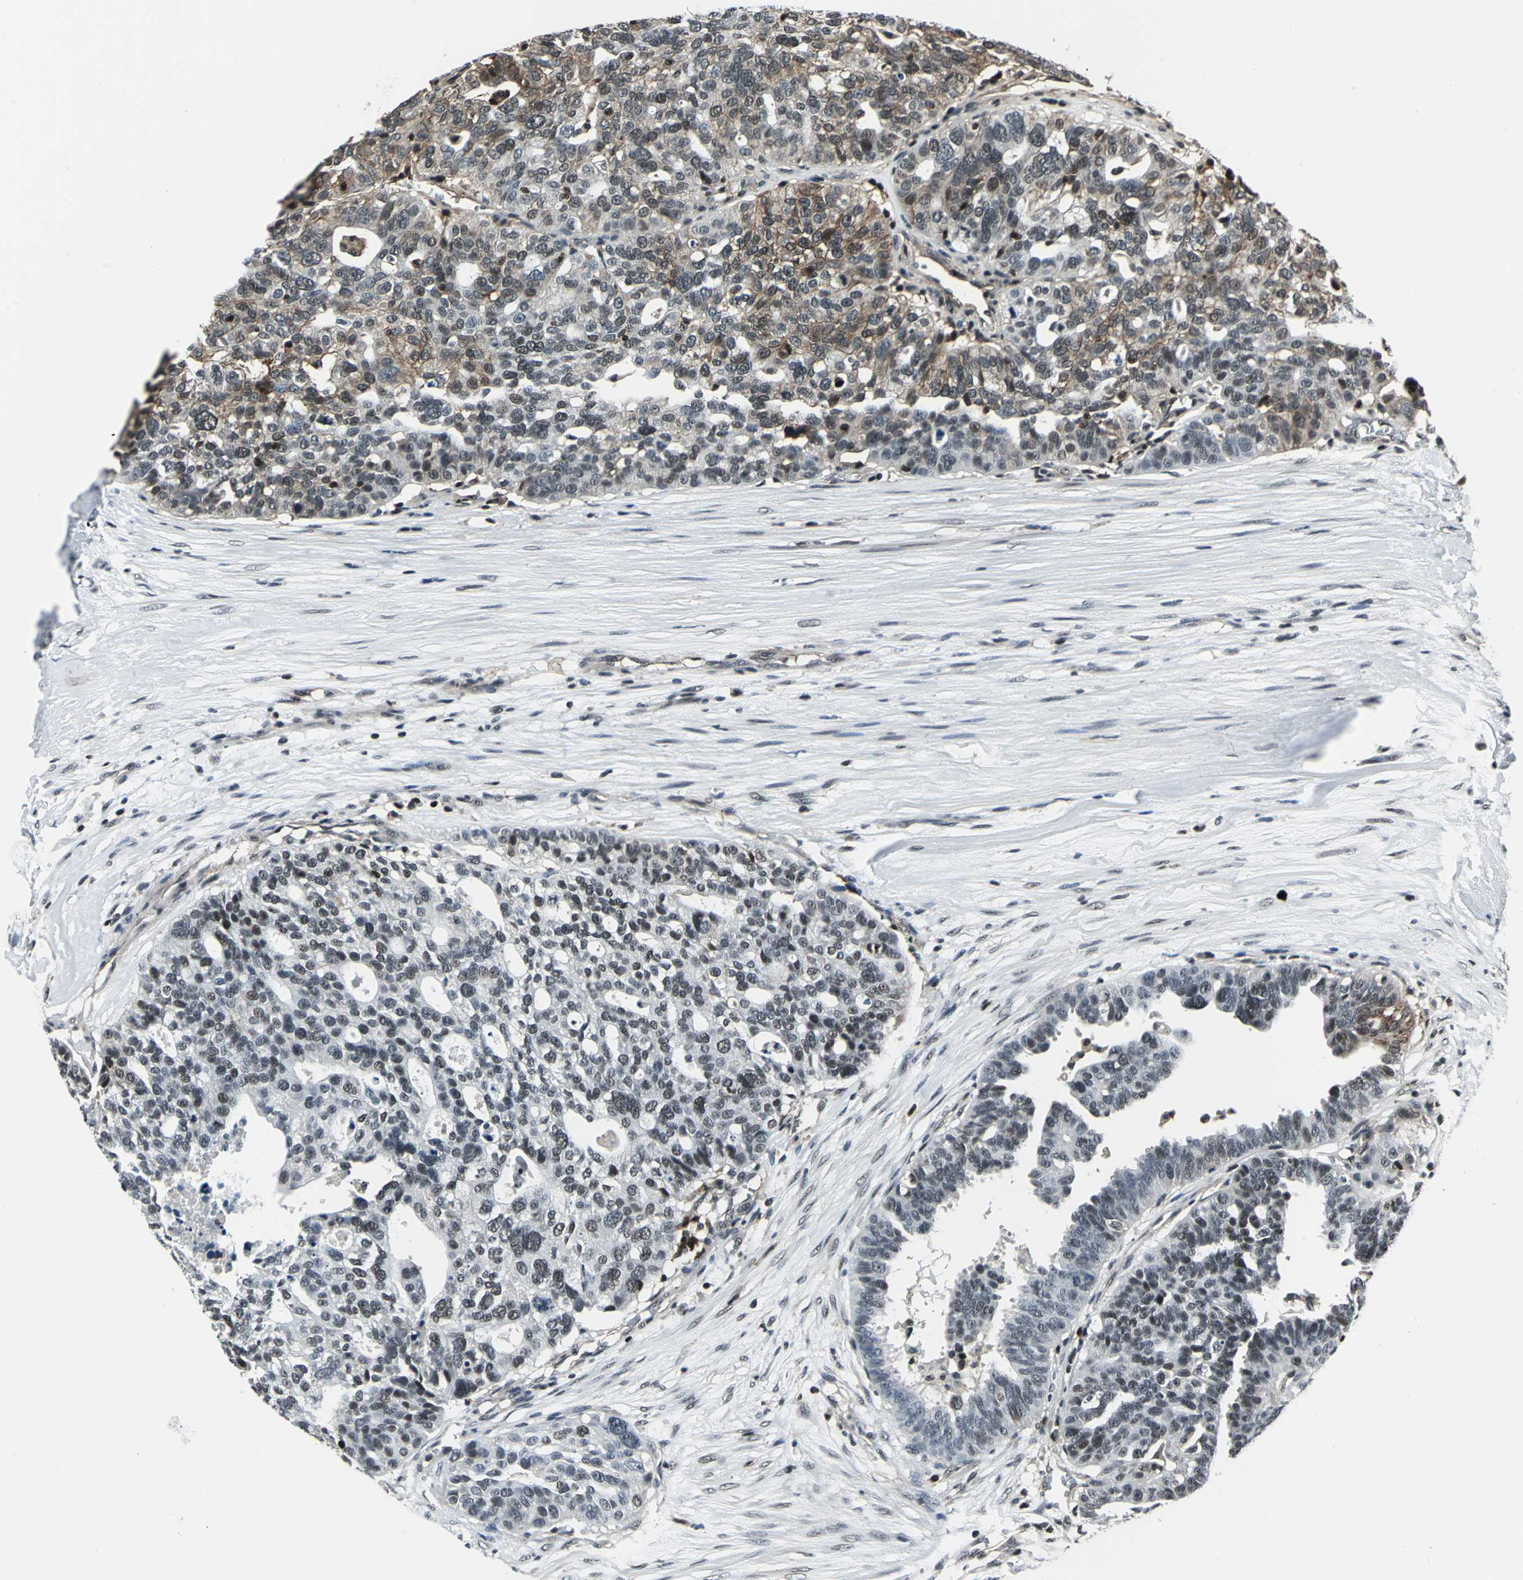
{"staining": {"intensity": "moderate", "quantity": "<25%", "location": "cytoplasmic/membranous,nuclear"}, "tissue": "ovarian cancer", "cell_type": "Tumor cells", "image_type": "cancer", "snomed": [{"axis": "morphology", "description": "Cystadenocarcinoma, serous, NOS"}, {"axis": "topography", "description": "Ovary"}], "caption": "Protein staining of ovarian cancer (serous cystadenocarcinoma) tissue demonstrates moderate cytoplasmic/membranous and nuclear expression in approximately <25% of tumor cells.", "gene": "NR2C2", "patient": {"sex": "female", "age": 59}}